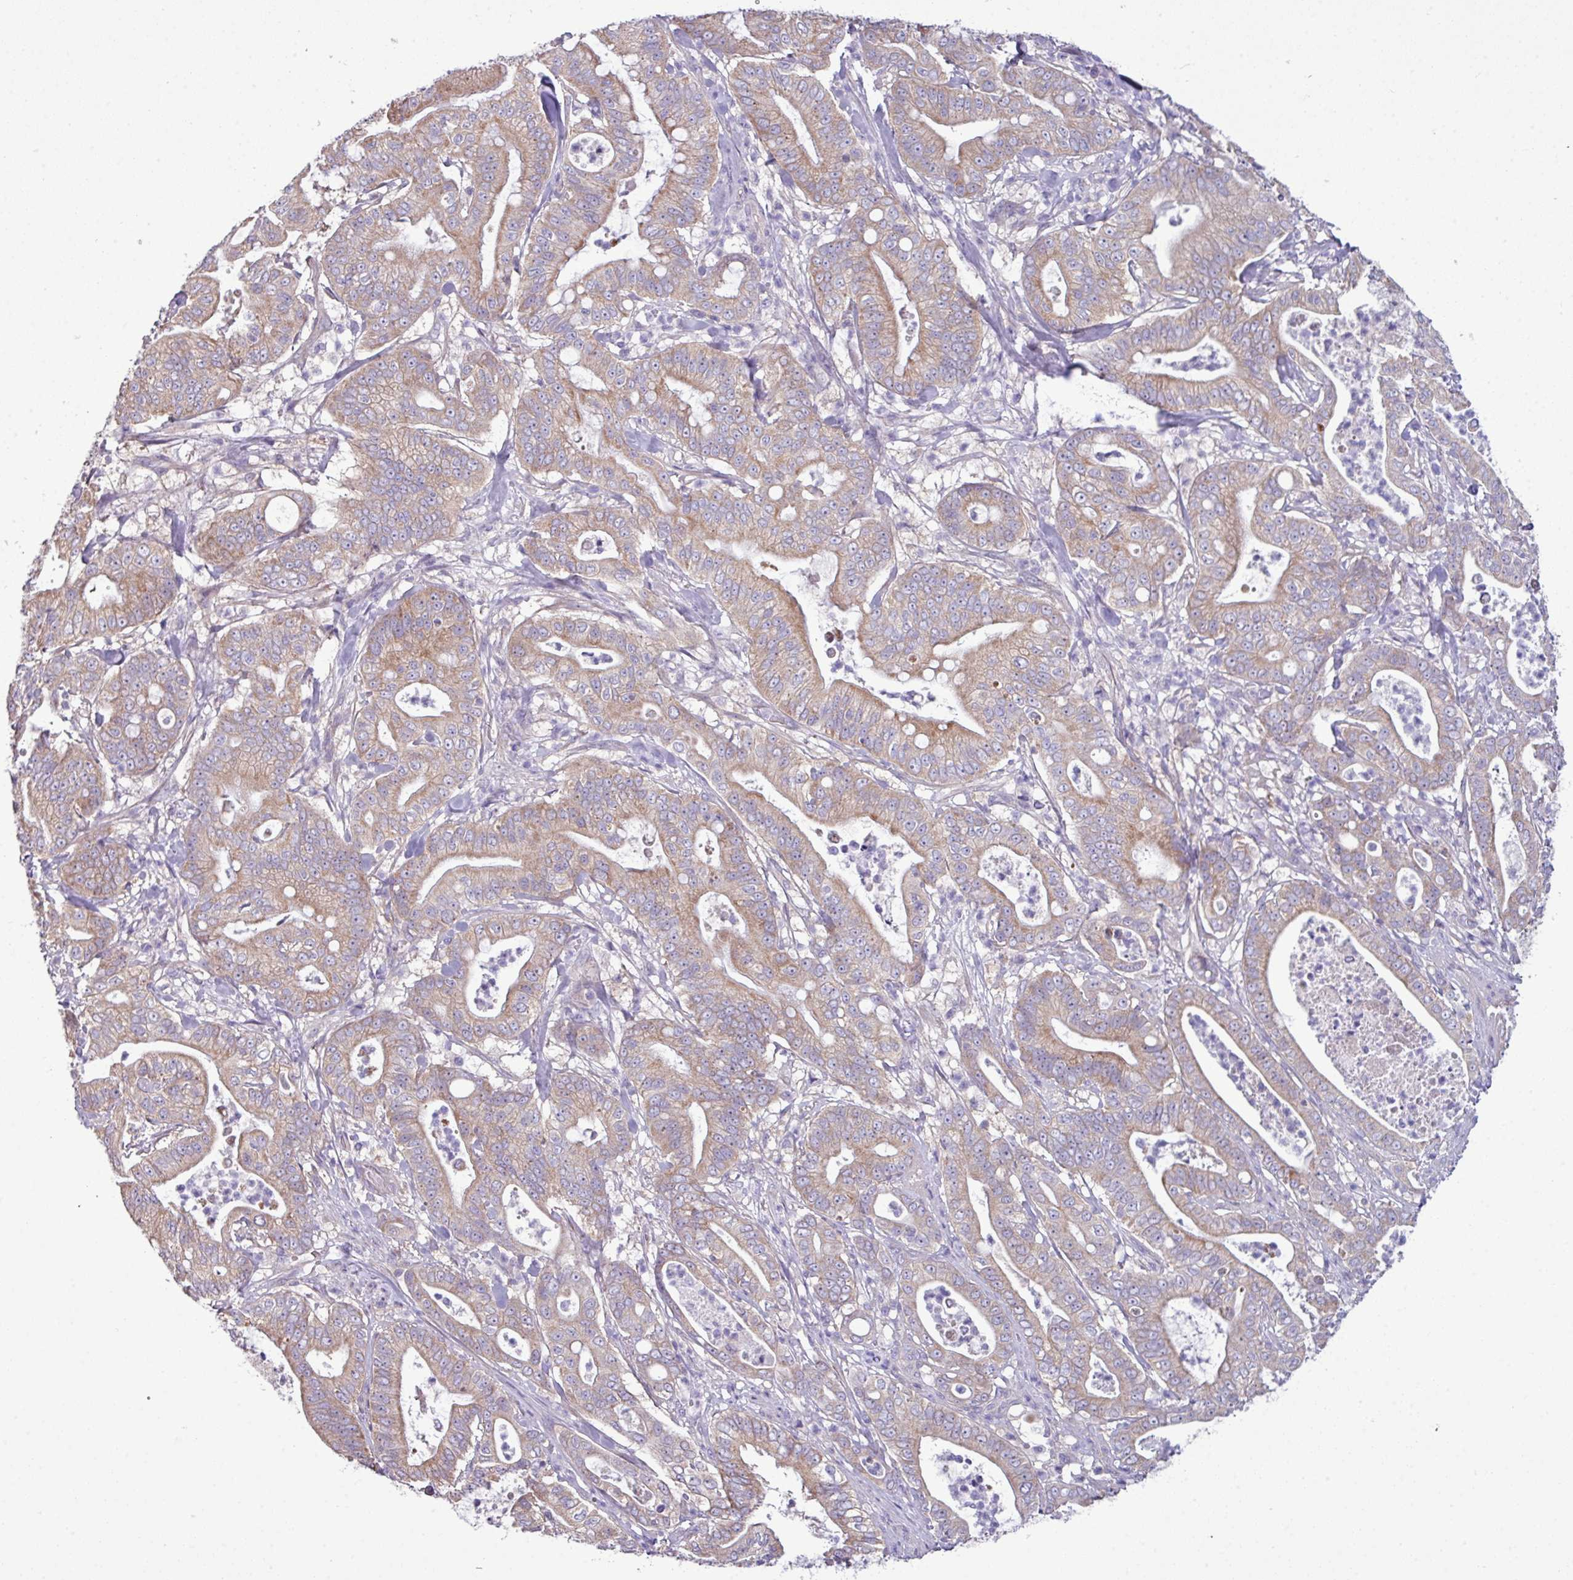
{"staining": {"intensity": "moderate", "quantity": ">75%", "location": "cytoplasmic/membranous"}, "tissue": "pancreatic cancer", "cell_type": "Tumor cells", "image_type": "cancer", "snomed": [{"axis": "morphology", "description": "Adenocarcinoma, NOS"}, {"axis": "topography", "description": "Pancreas"}], "caption": "Adenocarcinoma (pancreatic) stained with a protein marker exhibits moderate staining in tumor cells.", "gene": "AGAP5", "patient": {"sex": "male", "age": 71}}